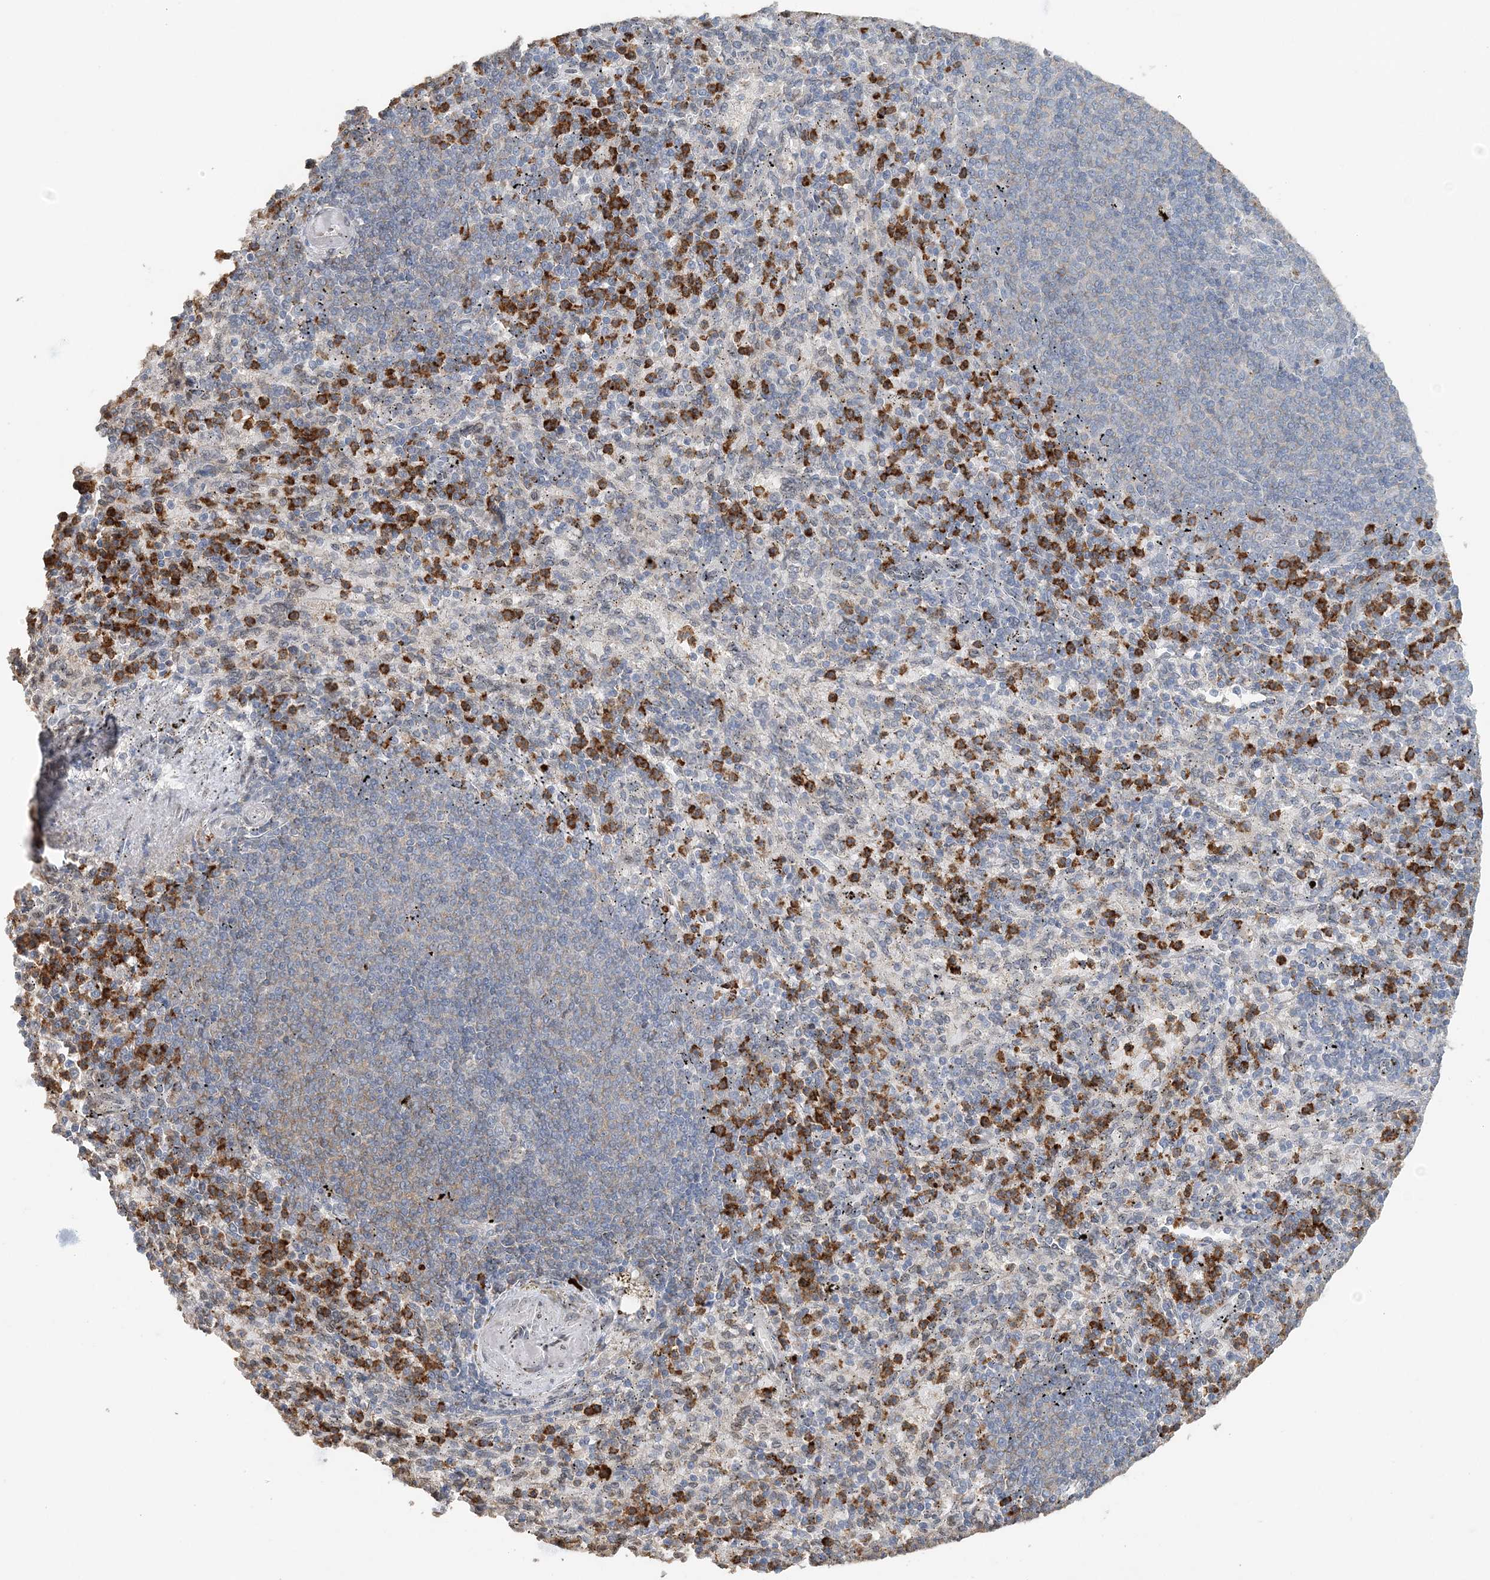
{"staining": {"intensity": "strong", "quantity": "<25%", "location": "cytoplasmic/membranous"}, "tissue": "spleen", "cell_type": "Cells in red pulp", "image_type": "normal", "snomed": [{"axis": "morphology", "description": "Normal tissue, NOS"}, {"axis": "topography", "description": "Spleen"}], "caption": "Immunohistochemical staining of normal spleen exhibits <25% levels of strong cytoplasmic/membranous protein staining in approximately <25% of cells in red pulp. (DAB IHC with brightfield microscopy, high magnification).", "gene": "FAM110A", "patient": {"sex": "female", "age": 74}}